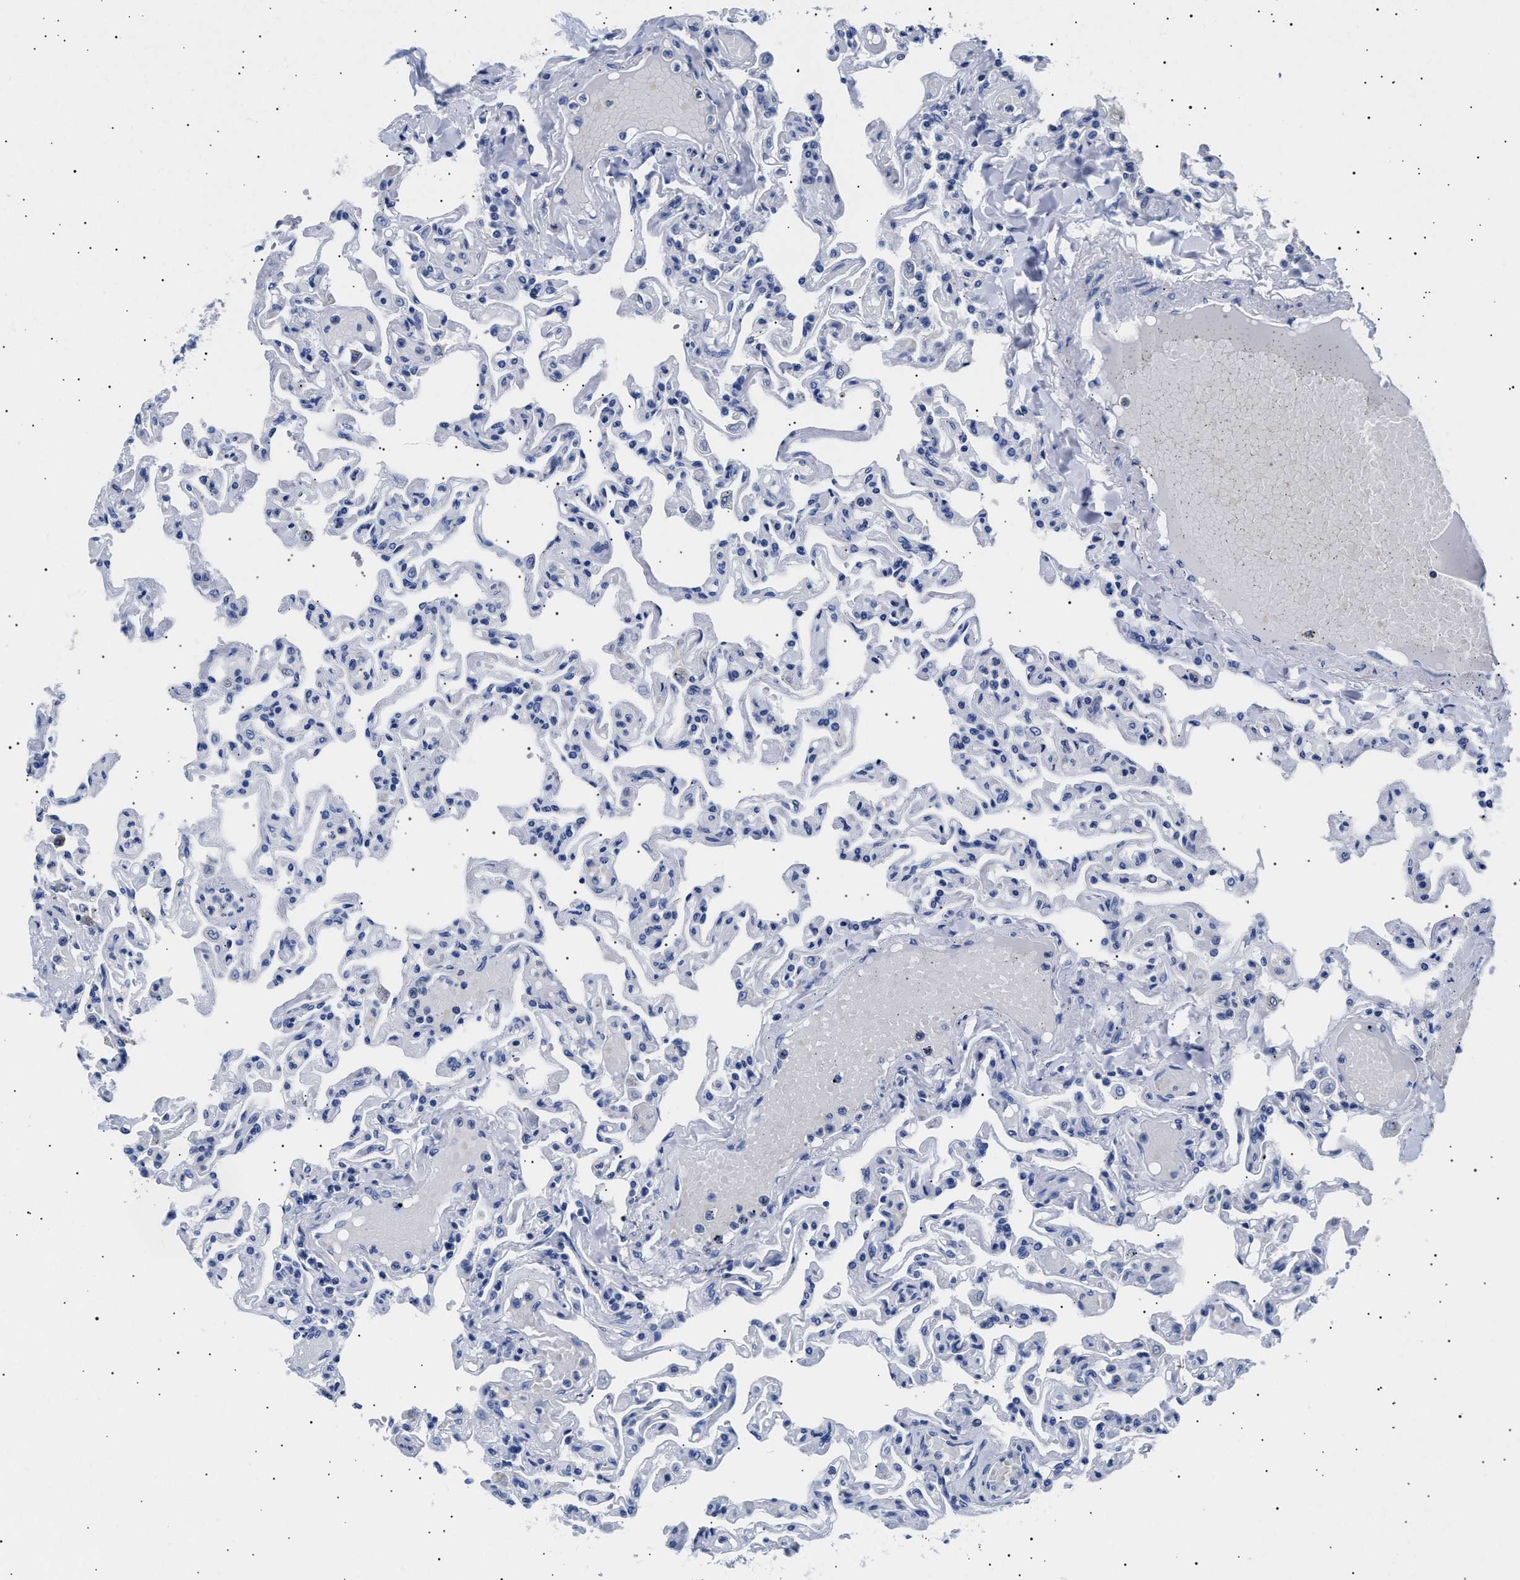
{"staining": {"intensity": "negative", "quantity": "none", "location": "none"}, "tissue": "lung", "cell_type": "Alveolar cells", "image_type": "normal", "snomed": [{"axis": "morphology", "description": "Normal tissue, NOS"}, {"axis": "topography", "description": "Lung"}], "caption": "IHC micrograph of unremarkable lung: lung stained with DAB displays no significant protein expression in alveolar cells.", "gene": "HEMGN", "patient": {"sex": "male", "age": 21}}